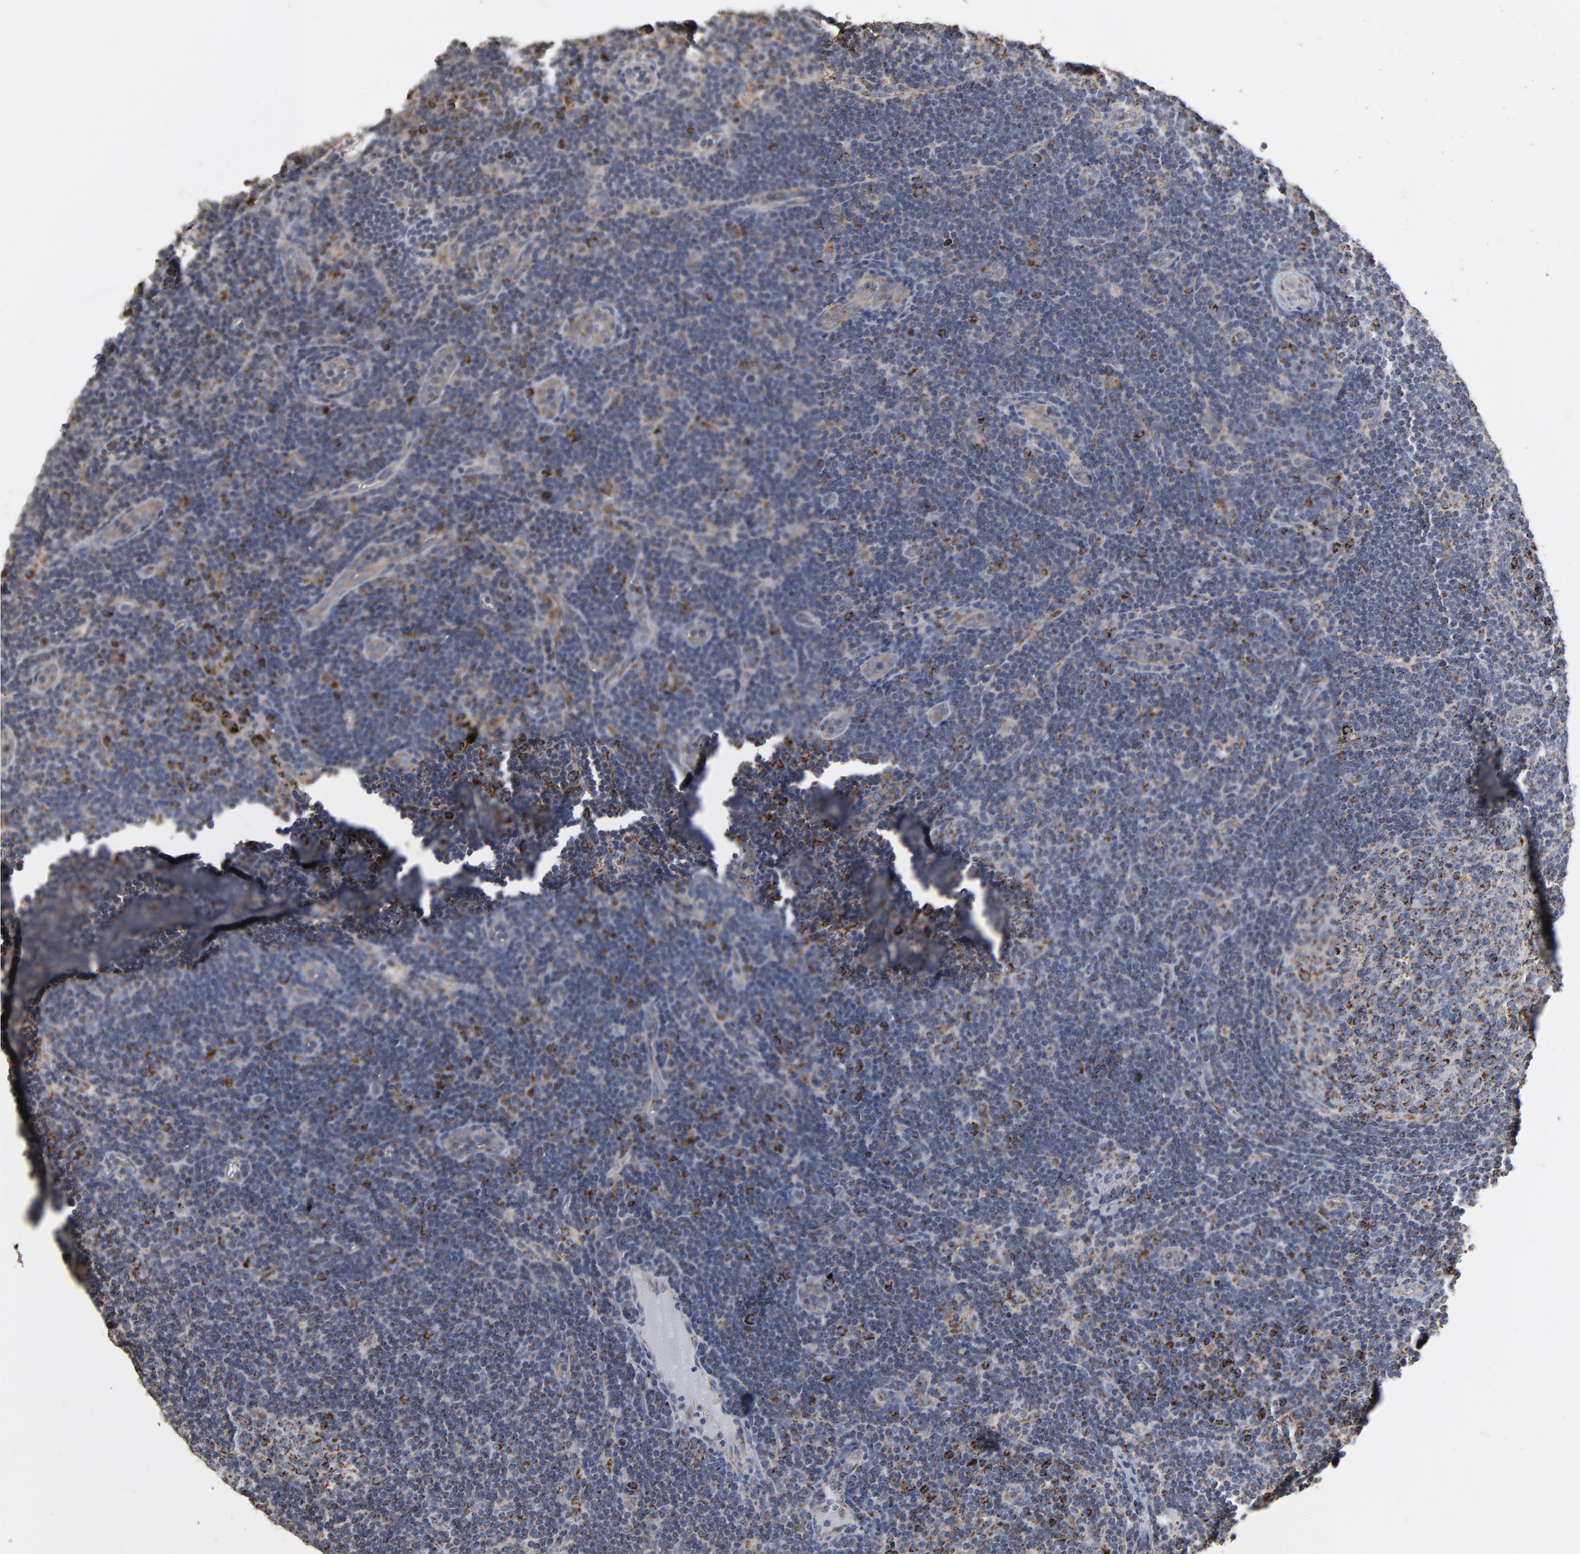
{"staining": {"intensity": "strong", "quantity": ">75%", "location": "cytoplasmic/membranous"}, "tissue": "lymph node", "cell_type": "Germinal center cells", "image_type": "normal", "snomed": [{"axis": "morphology", "description": "Normal tissue, NOS"}, {"axis": "morphology", "description": "Squamous cell carcinoma, metastatic, NOS"}, {"axis": "topography", "description": "Lymph node"}], "caption": "Lymph node stained with DAB immunohistochemistry (IHC) demonstrates high levels of strong cytoplasmic/membranous staining in about >75% of germinal center cells.", "gene": "UQCRC1", "patient": {"sex": "female", "age": 53}}